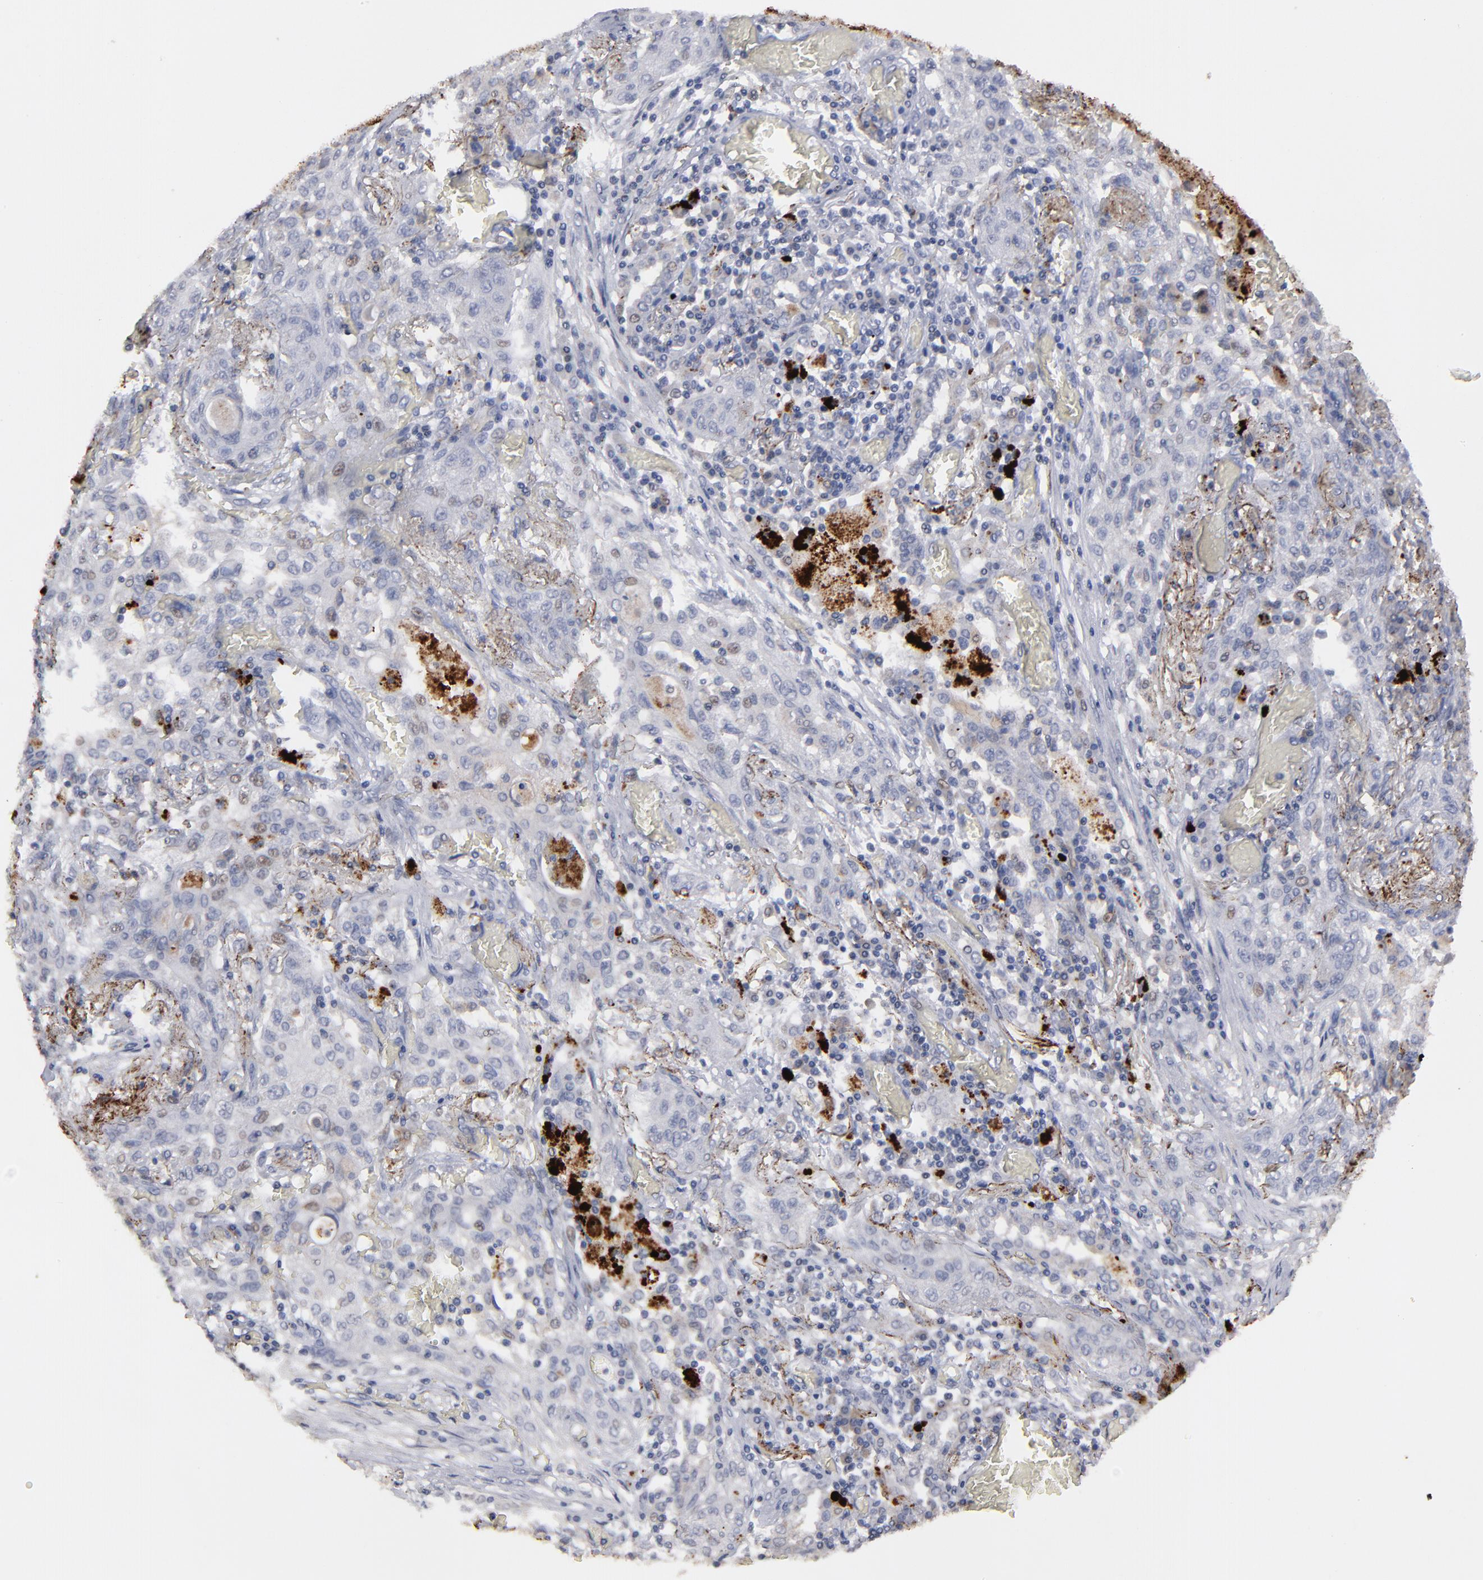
{"staining": {"intensity": "weak", "quantity": "<25%", "location": "cytoplasmic/membranous"}, "tissue": "lung cancer", "cell_type": "Tumor cells", "image_type": "cancer", "snomed": [{"axis": "morphology", "description": "Squamous cell carcinoma, NOS"}, {"axis": "topography", "description": "Lung"}], "caption": "High power microscopy photomicrograph of an IHC photomicrograph of lung cancer, revealing no significant staining in tumor cells.", "gene": "GPM6B", "patient": {"sex": "female", "age": 47}}